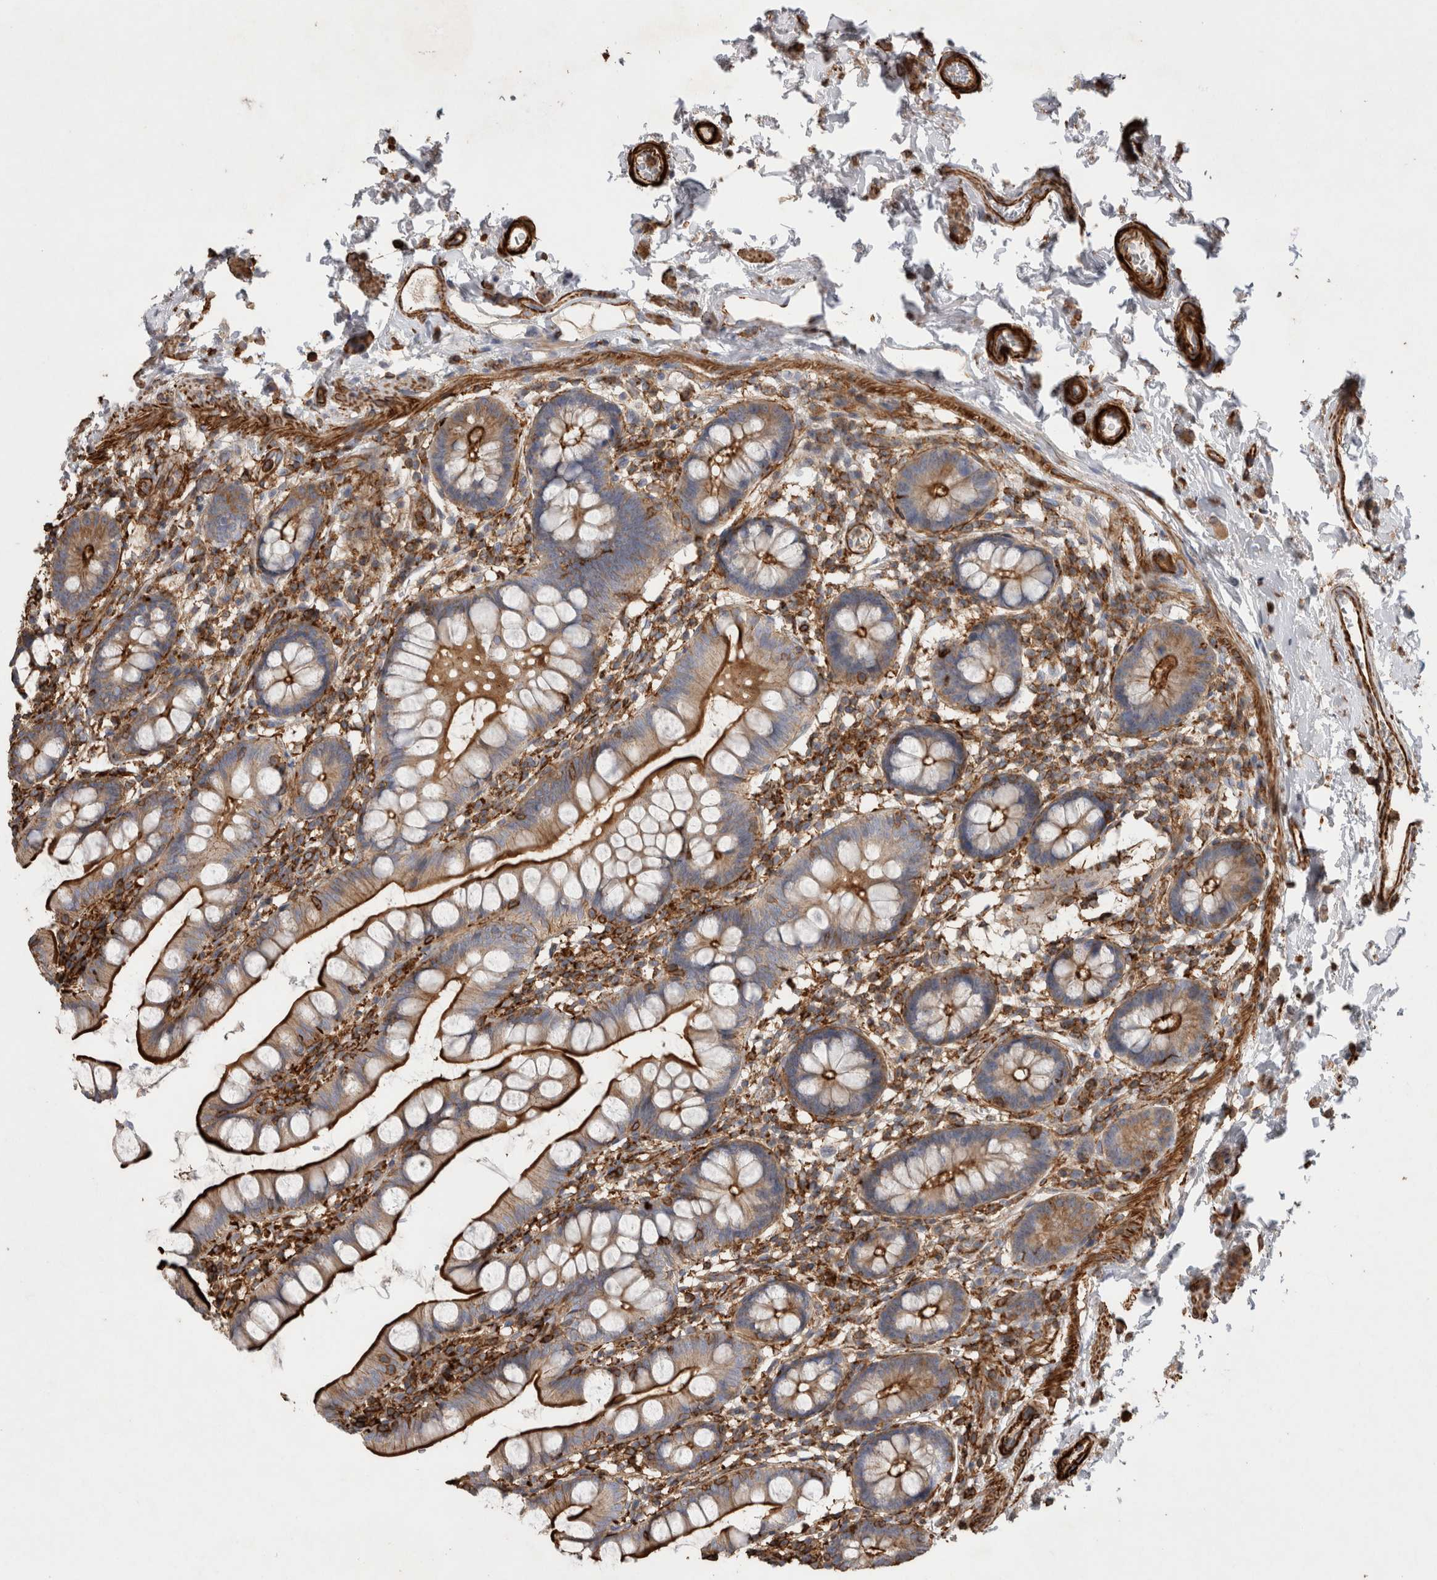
{"staining": {"intensity": "strong", "quantity": ">75%", "location": "cytoplasmic/membranous"}, "tissue": "small intestine", "cell_type": "Glandular cells", "image_type": "normal", "snomed": [{"axis": "morphology", "description": "Normal tissue, NOS"}, {"axis": "topography", "description": "Small intestine"}], "caption": "Immunohistochemical staining of benign small intestine demonstrates high levels of strong cytoplasmic/membranous positivity in approximately >75% of glandular cells.", "gene": "GPER1", "patient": {"sex": "female", "age": 84}}